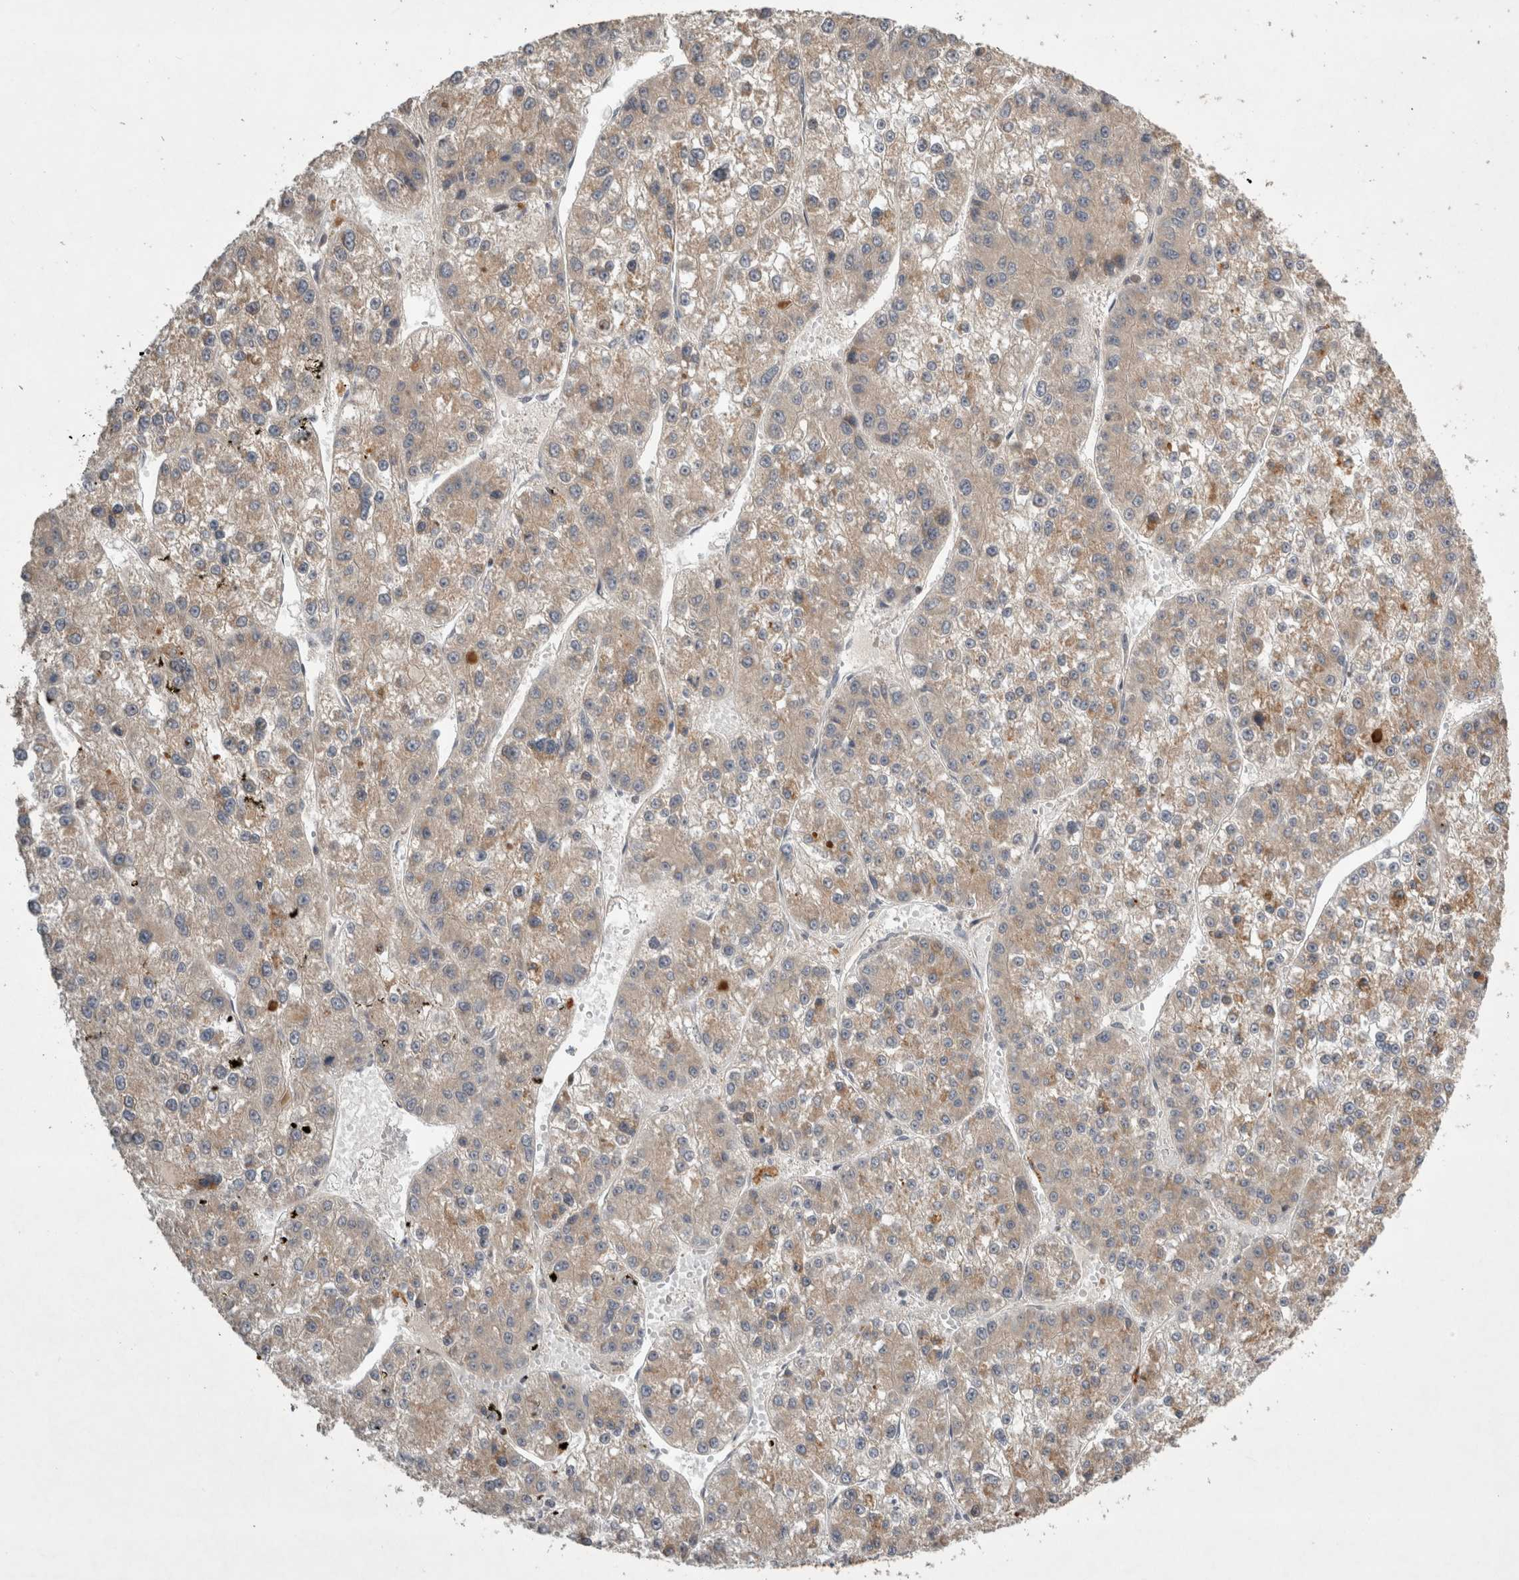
{"staining": {"intensity": "weak", "quantity": ">75%", "location": "cytoplasmic/membranous"}, "tissue": "liver cancer", "cell_type": "Tumor cells", "image_type": "cancer", "snomed": [{"axis": "morphology", "description": "Carcinoma, Hepatocellular, NOS"}, {"axis": "topography", "description": "Liver"}], "caption": "Immunohistochemical staining of liver hepatocellular carcinoma exhibits low levels of weak cytoplasmic/membranous positivity in about >75% of tumor cells. Nuclei are stained in blue.", "gene": "SERAC1", "patient": {"sex": "female", "age": 73}}